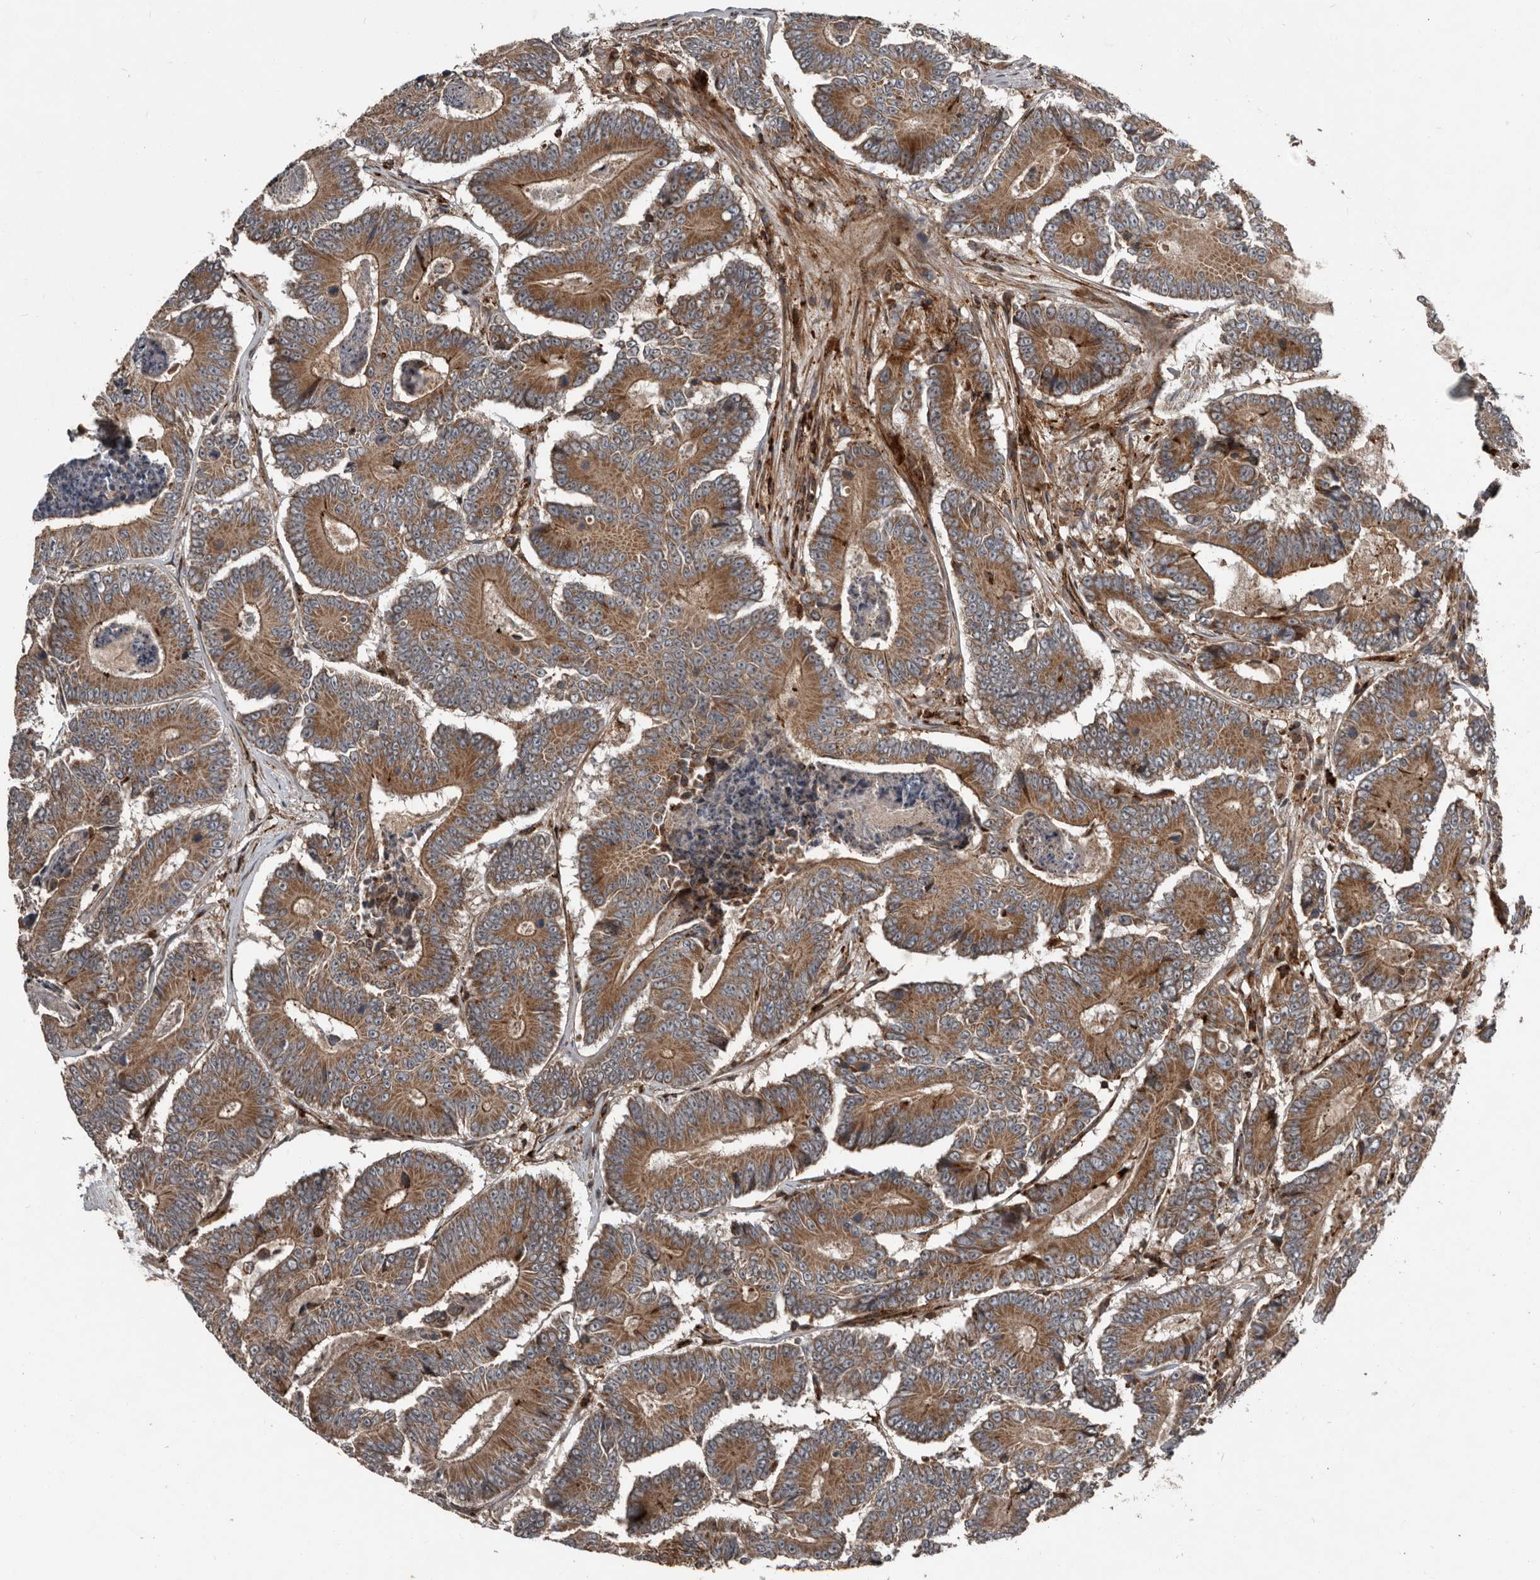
{"staining": {"intensity": "moderate", "quantity": ">75%", "location": "cytoplasmic/membranous"}, "tissue": "colorectal cancer", "cell_type": "Tumor cells", "image_type": "cancer", "snomed": [{"axis": "morphology", "description": "Adenocarcinoma, NOS"}, {"axis": "topography", "description": "Colon"}], "caption": "This is a histology image of immunohistochemistry staining of colorectal cancer (adenocarcinoma), which shows moderate staining in the cytoplasmic/membranous of tumor cells.", "gene": "FBXO31", "patient": {"sex": "male", "age": 83}}